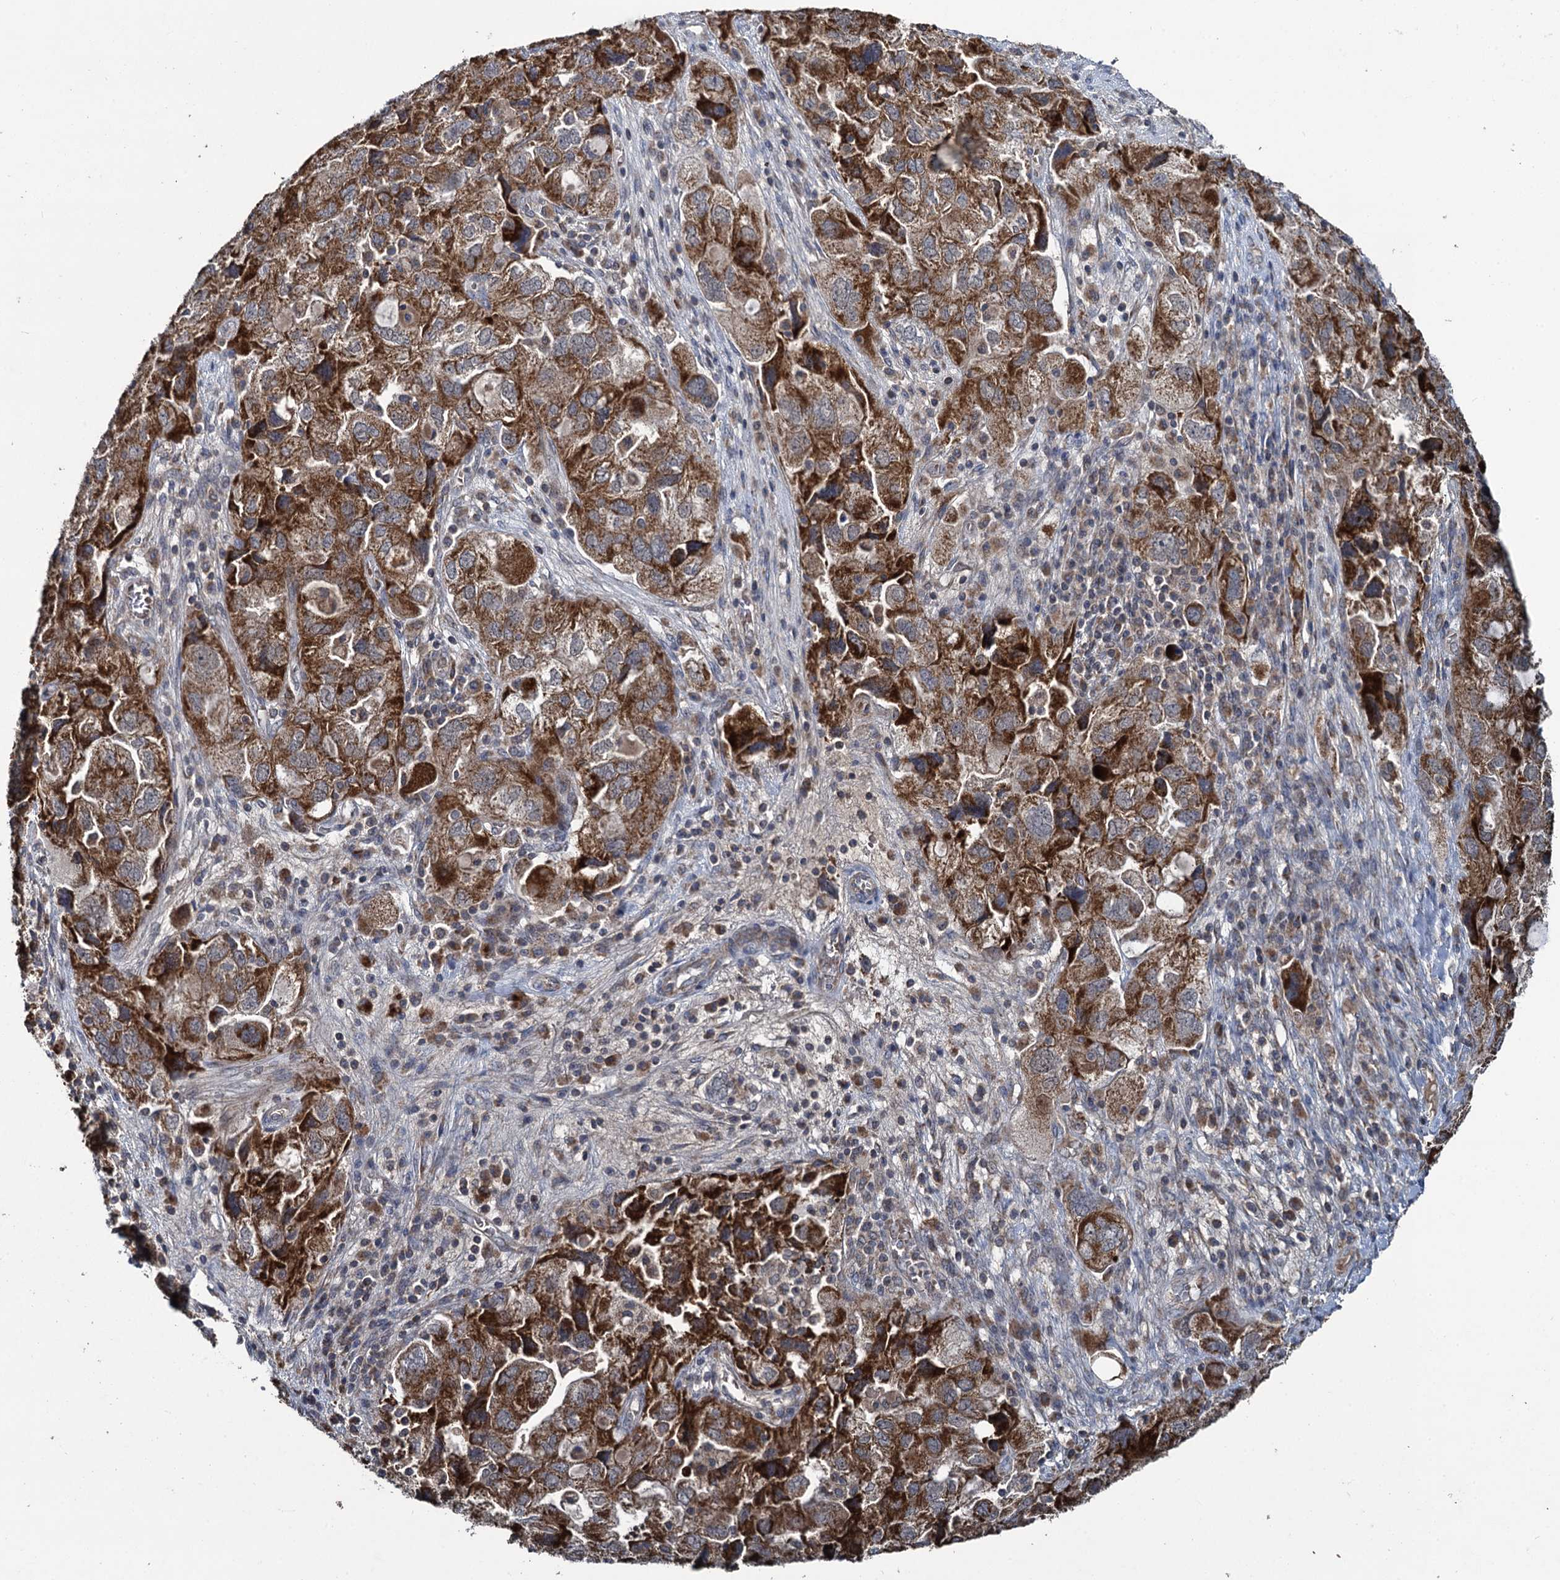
{"staining": {"intensity": "strong", "quantity": ">75%", "location": "cytoplasmic/membranous"}, "tissue": "ovarian cancer", "cell_type": "Tumor cells", "image_type": "cancer", "snomed": [{"axis": "morphology", "description": "Carcinoma, NOS"}, {"axis": "morphology", "description": "Cystadenocarcinoma, serous, NOS"}, {"axis": "topography", "description": "Ovary"}], "caption": "This photomicrograph demonstrates ovarian cancer stained with immunohistochemistry to label a protein in brown. The cytoplasmic/membranous of tumor cells show strong positivity for the protein. Nuclei are counter-stained blue.", "gene": "METTL4", "patient": {"sex": "female", "age": 69}}